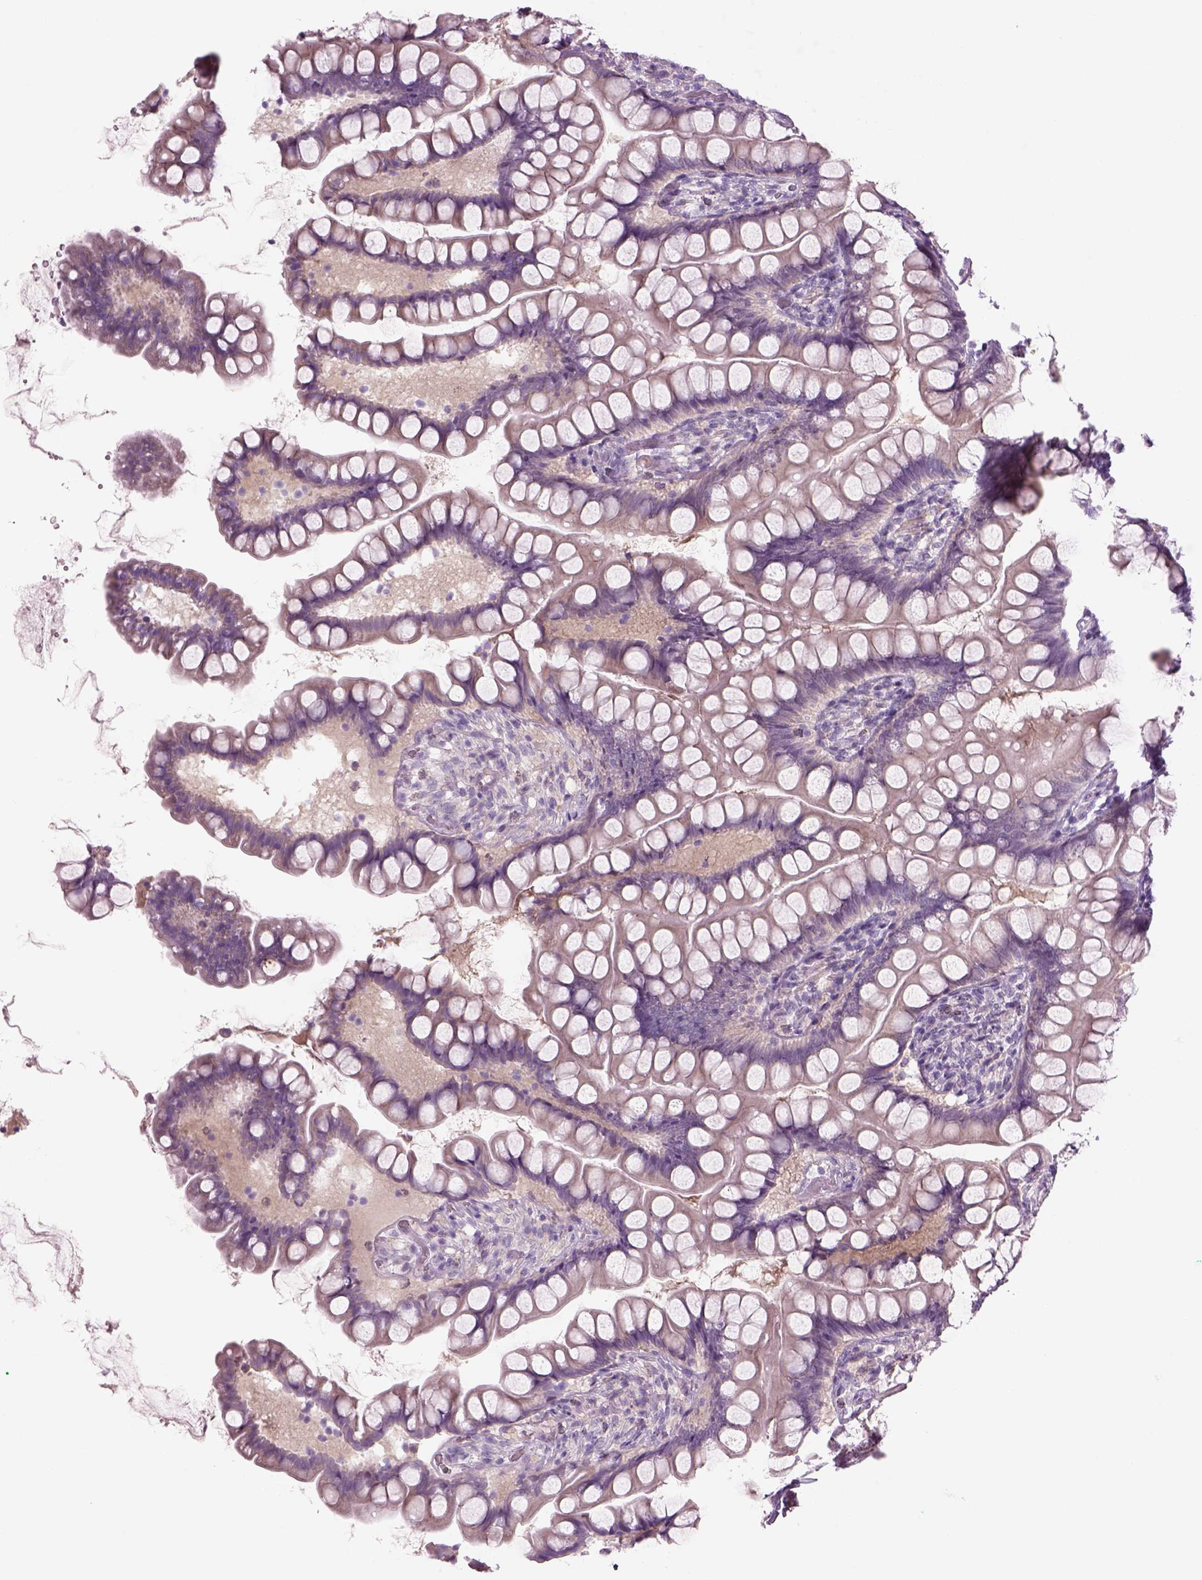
{"staining": {"intensity": "weak", "quantity": "<25%", "location": "cytoplasmic/membranous"}, "tissue": "small intestine", "cell_type": "Glandular cells", "image_type": "normal", "snomed": [{"axis": "morphology", "description": "Normal tissue, NOS"}, {"axis": "topography", "description": "Small intestine"}], "caption": "High power microscopy photomicrograph of an immunohistochemistry (IHC) micrograph of benign small intestine, revealing no significant staining in glandular cells.", "gene": "MDH1B", "patient": {"sex": "male", "age": 70}}